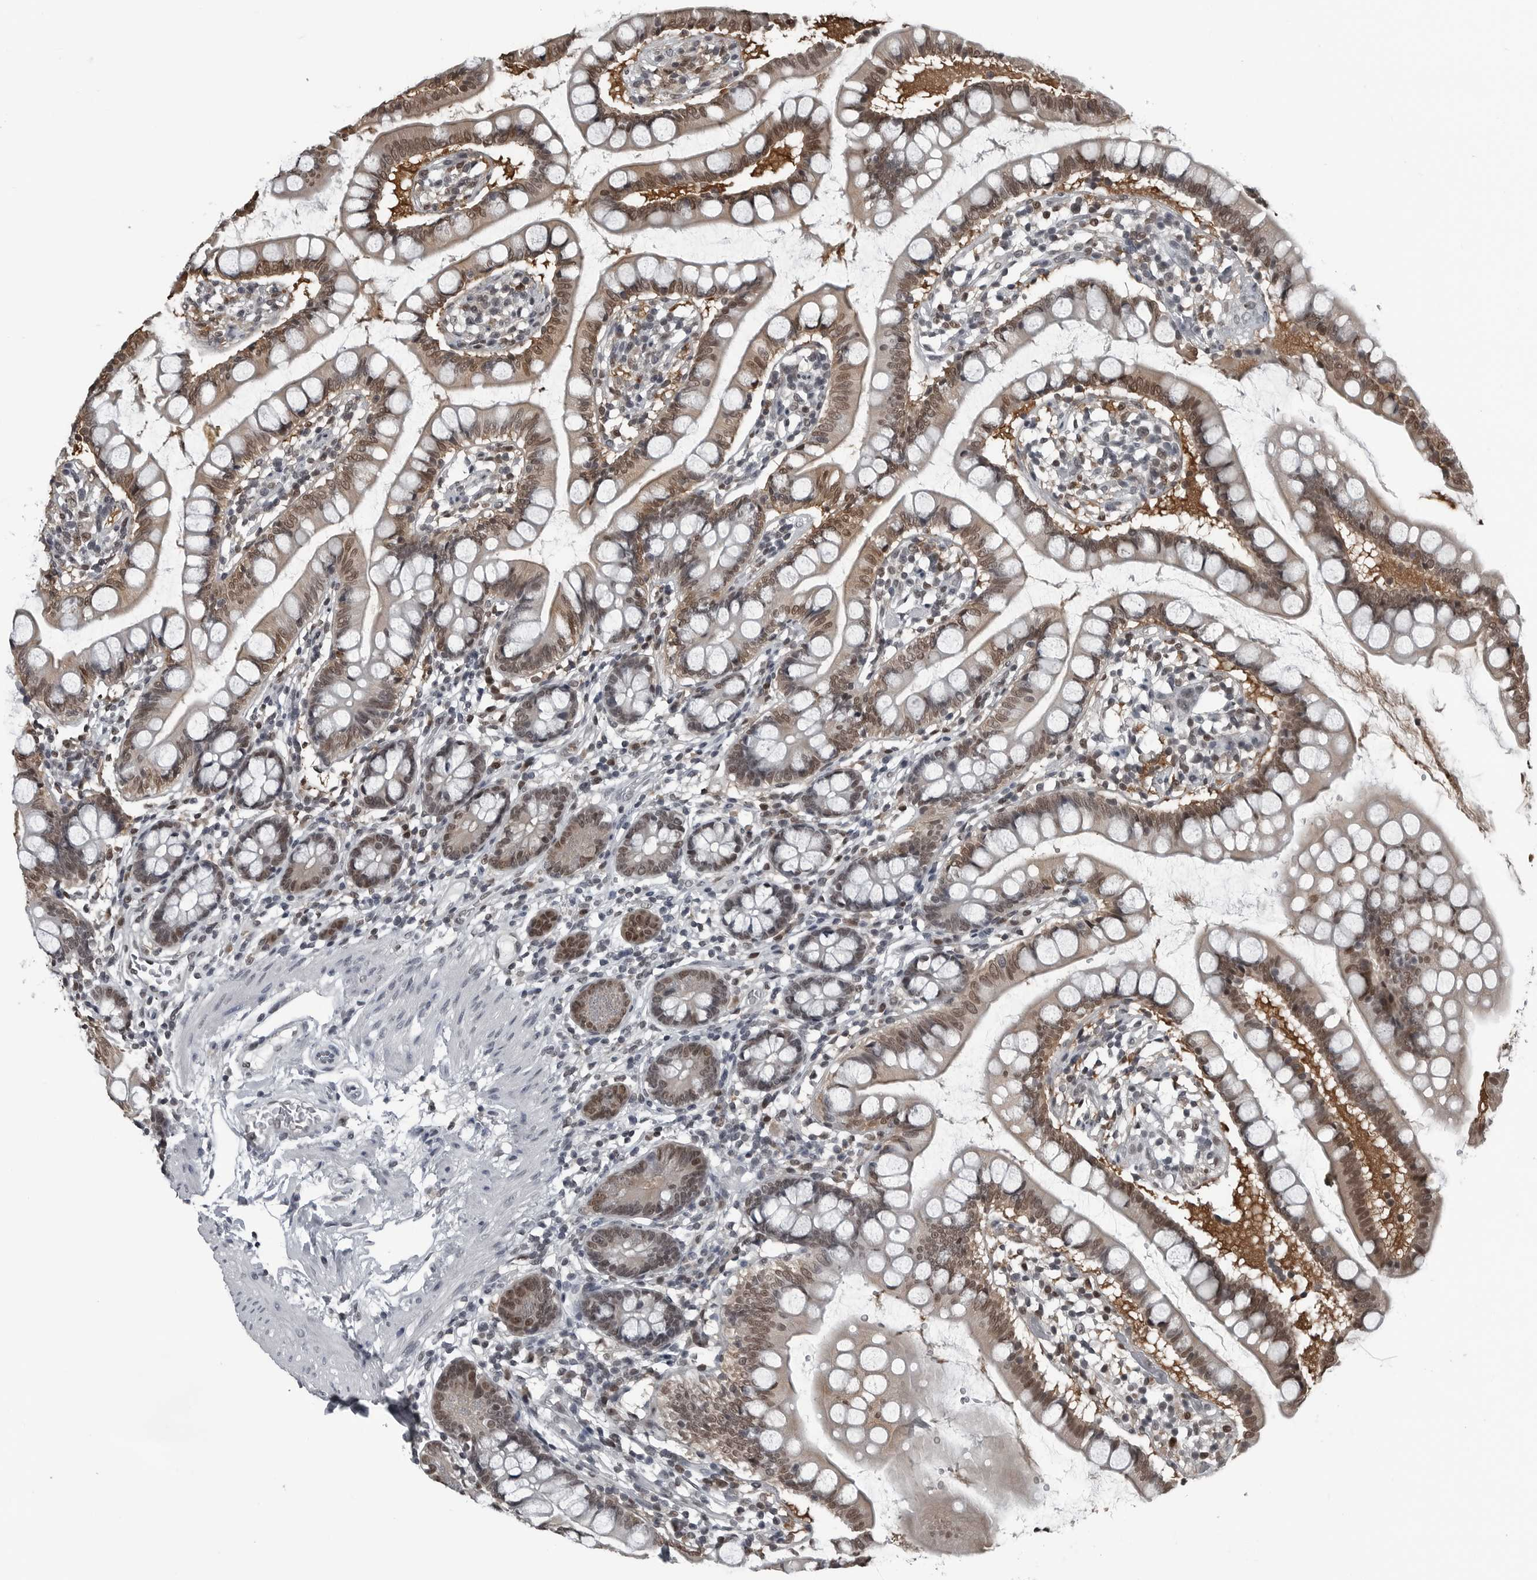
{"staining": {"intensity": "moderate", "quantity": "25%-75%", "location": "nuclear"}, "tissue": "small intestine", "cell_type": "Glandular cells", "image_type": "normal", "snomed": [{"axis": "morphology", "description": "Normal tissue, NOS"}, {"axis": "topography", "description": "Small intestine"}], "caption": "Brown immunohistochemical staining in benign human small intestine reveals moderate nuclear expression in about 25%-75% of glandular cells. (Brightfield microscopy of DAB IHC at high magnification).", "gene": "AKR1A1", "patient": {"sex": "female", "age": 84}}